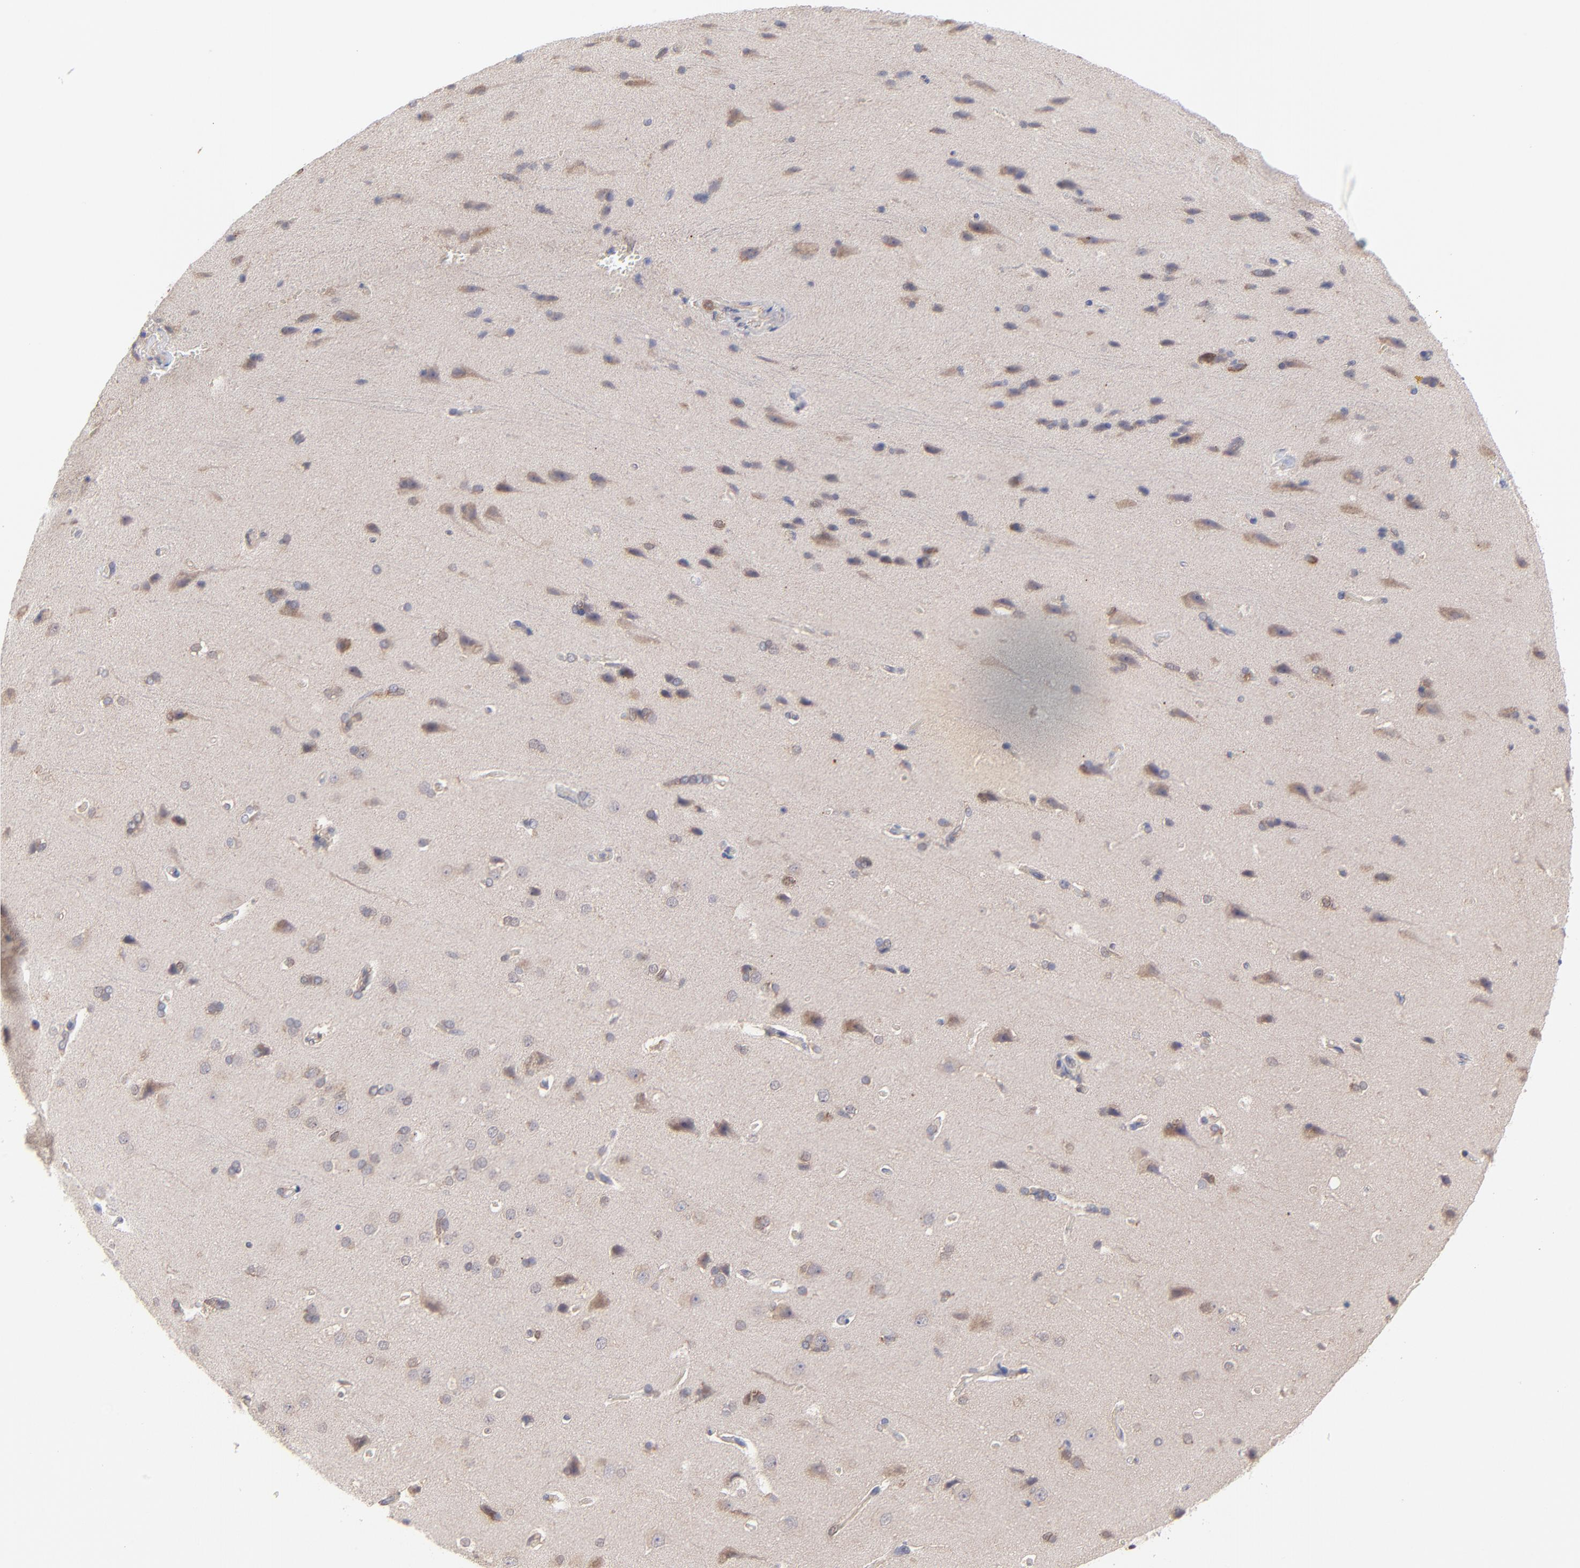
{"staining": {"intensity": "negative", "quantity": "none", "location": "none"}, "tissue": "cerebral cortex", "cell_type": "Endothelial cells", "image_type": "normal", "snomed": [{"axis": "morphology", "description": "Normal tissue, NOS"}, {"axis": "topography", "description": "Cerebral cortex"}], "caption": "Image shows no protein positivity in endothelial cells of benign cerebral cortex. (DAB immunohistochemistry (IHC) with hematoxylin counter stain).", "gene": "GART", "patient": {"sex": "male", "age": 62}}